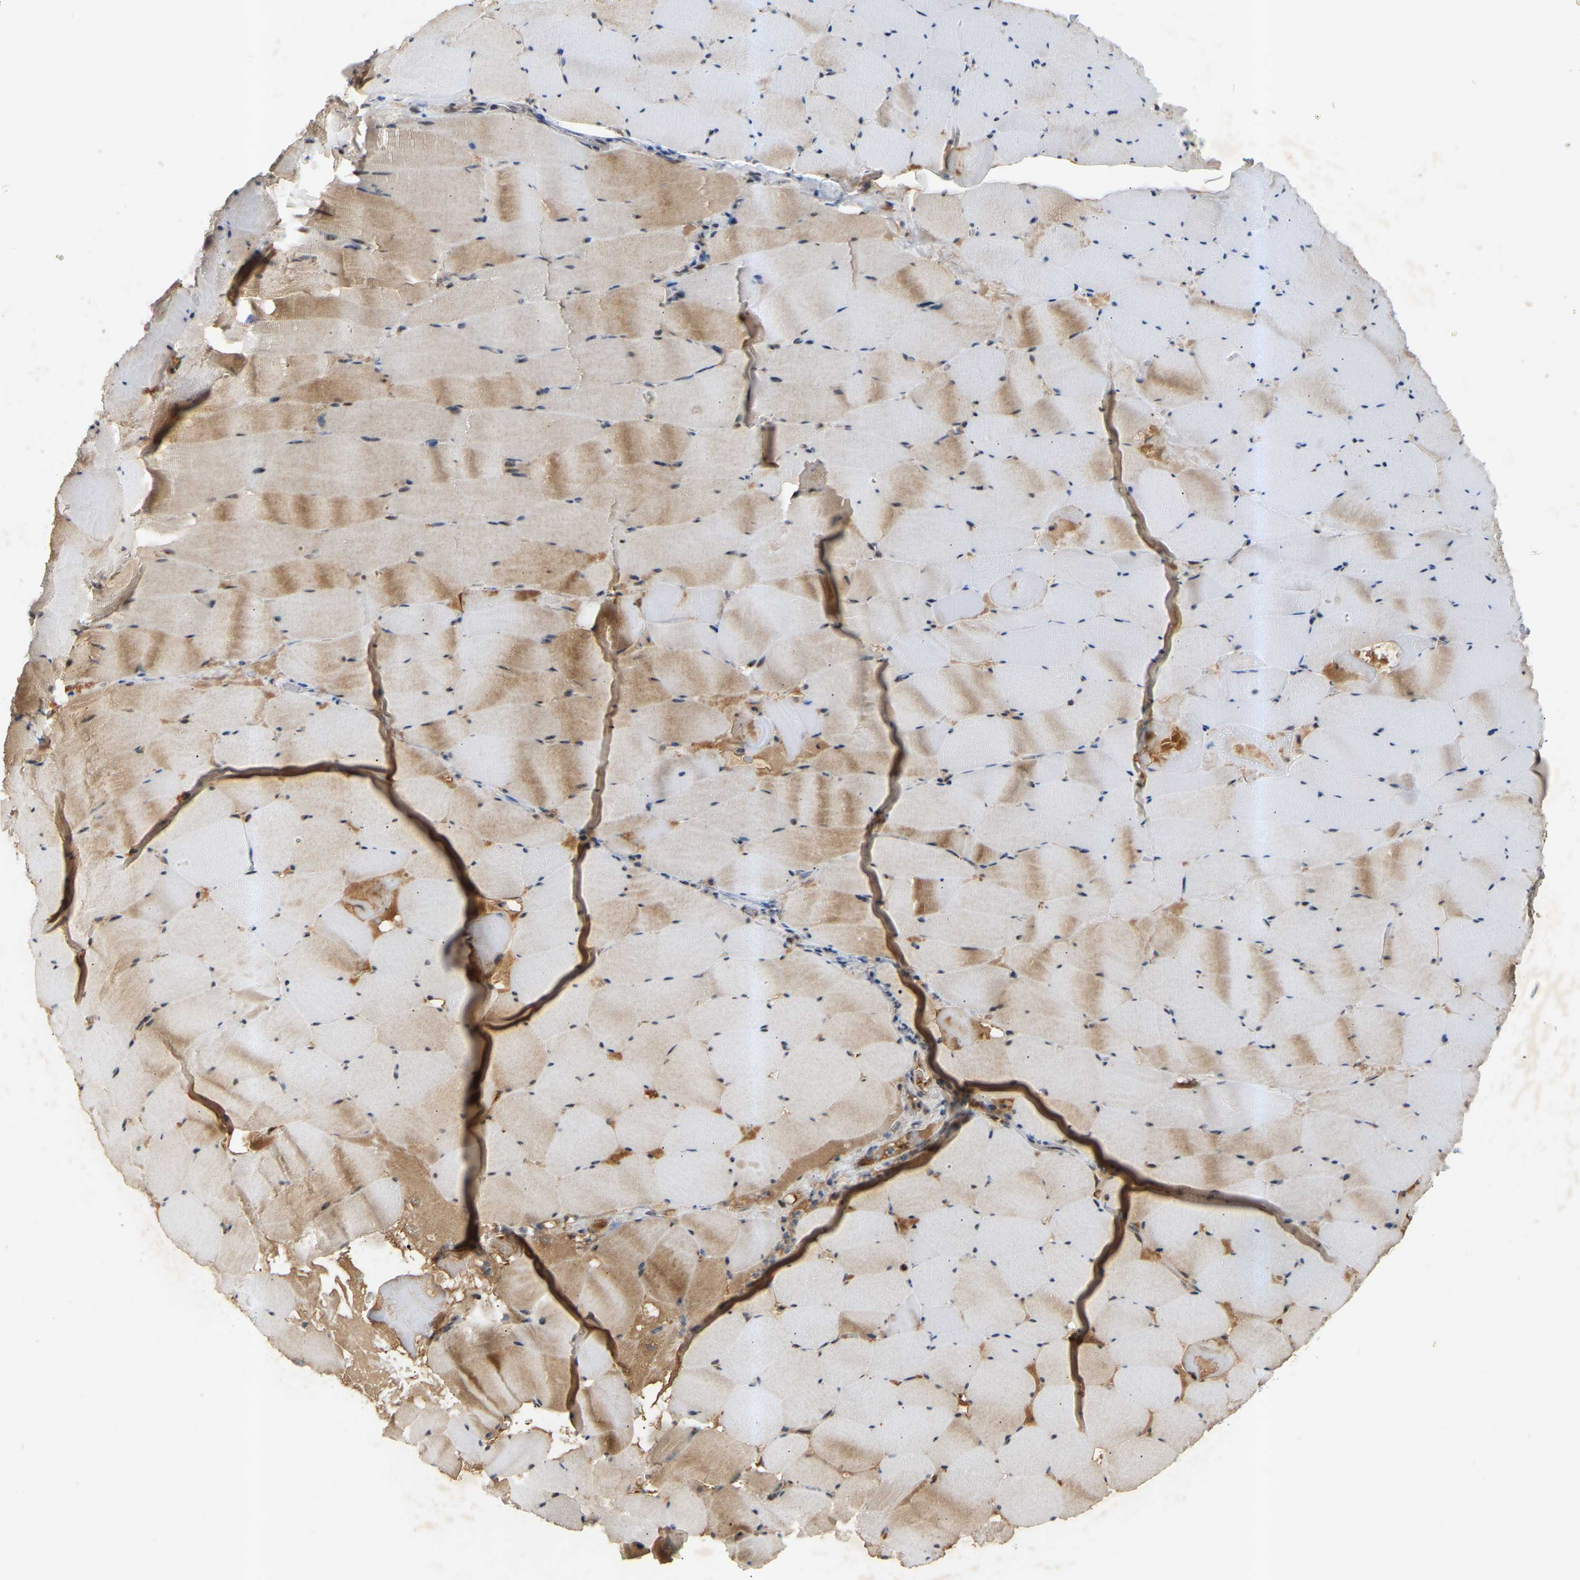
{"staining": {"intensity": "moderate", "quantity": "<25%", "location": "cytoplasmic/membranous"}, "tissue": "skeletal muscle", "cell_type": "Myocytes", "image_type": "normal", "snomed": [{"axis": "morphology", "description": "Normal tissue, NOS"}, {"axis": "topography", "description": "Skeletal muscle"}], "caption": "Immunohistochemistry of normal skeletal muscle reveals low levels of moderate cytoplasmic/membranous staining in approximately <25% of myocytes. (DAB = brown stain, brightfield microscopy at high magnification).", "gene": "ATP5MF", "patient": {"sex": "male", "age": 62}}